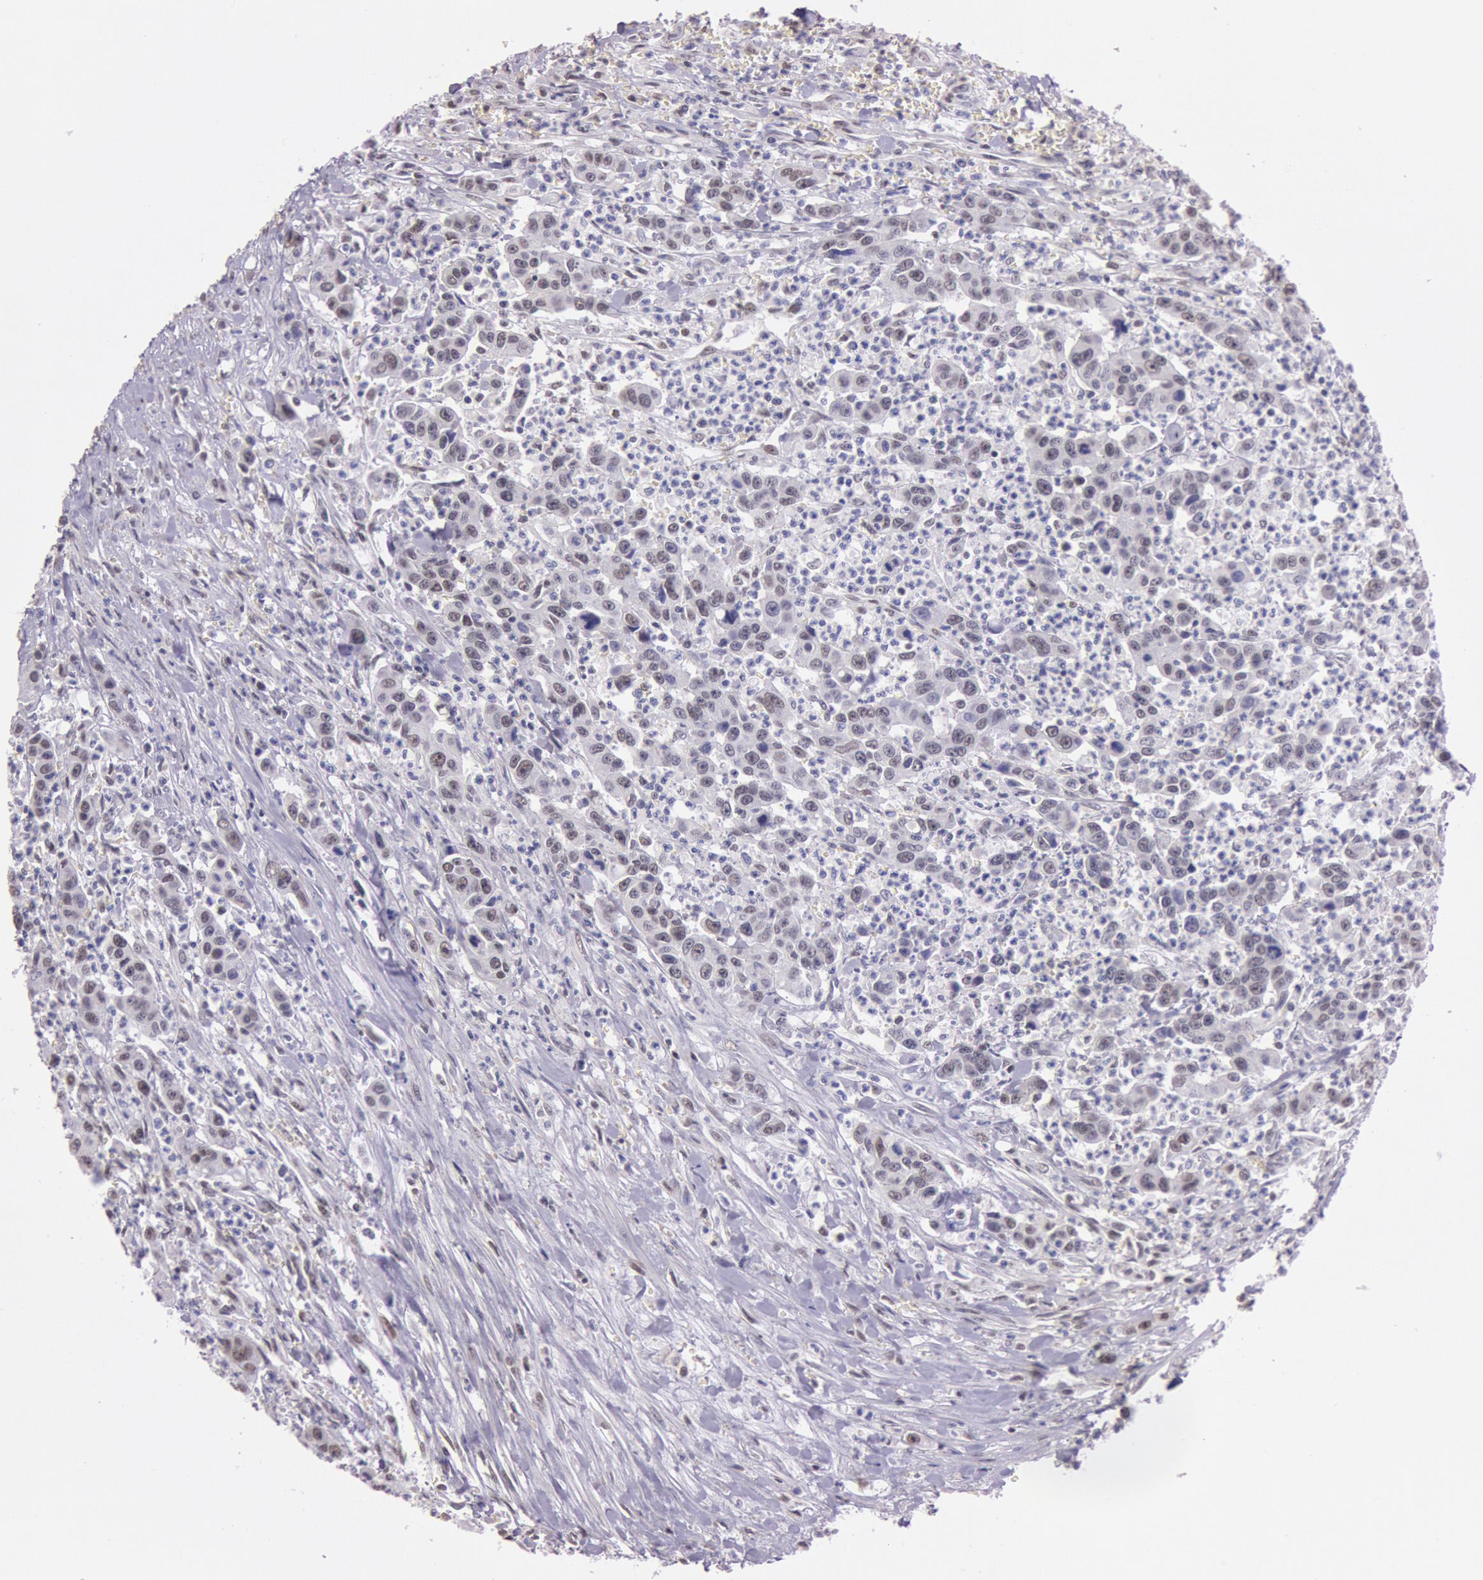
{"staining": {"intensity": "weak", "quantity": "<25%", "location": "nuclear"}, "tissue": "urothelial cancer", "cell_type": "Tumor cells", "image_type": "cancer", "snomed": [{"axis": "morphology", "description": "Urothelial carcinoma, High grade"}, {"axis": "topography", "description": "Urinary bladder"}], "caption": "An IHC micrograph of urothelial cancer is shown. There is no staining in tumor cells of urothelial cancer. (Stains: DAB immunohistochemistry (IHC) with hematoxylin counter stain, Microscopy: brightfield microscopy at high magnification).", "gene": "TASL", "patient": {"sex": "male", "age": 86}}